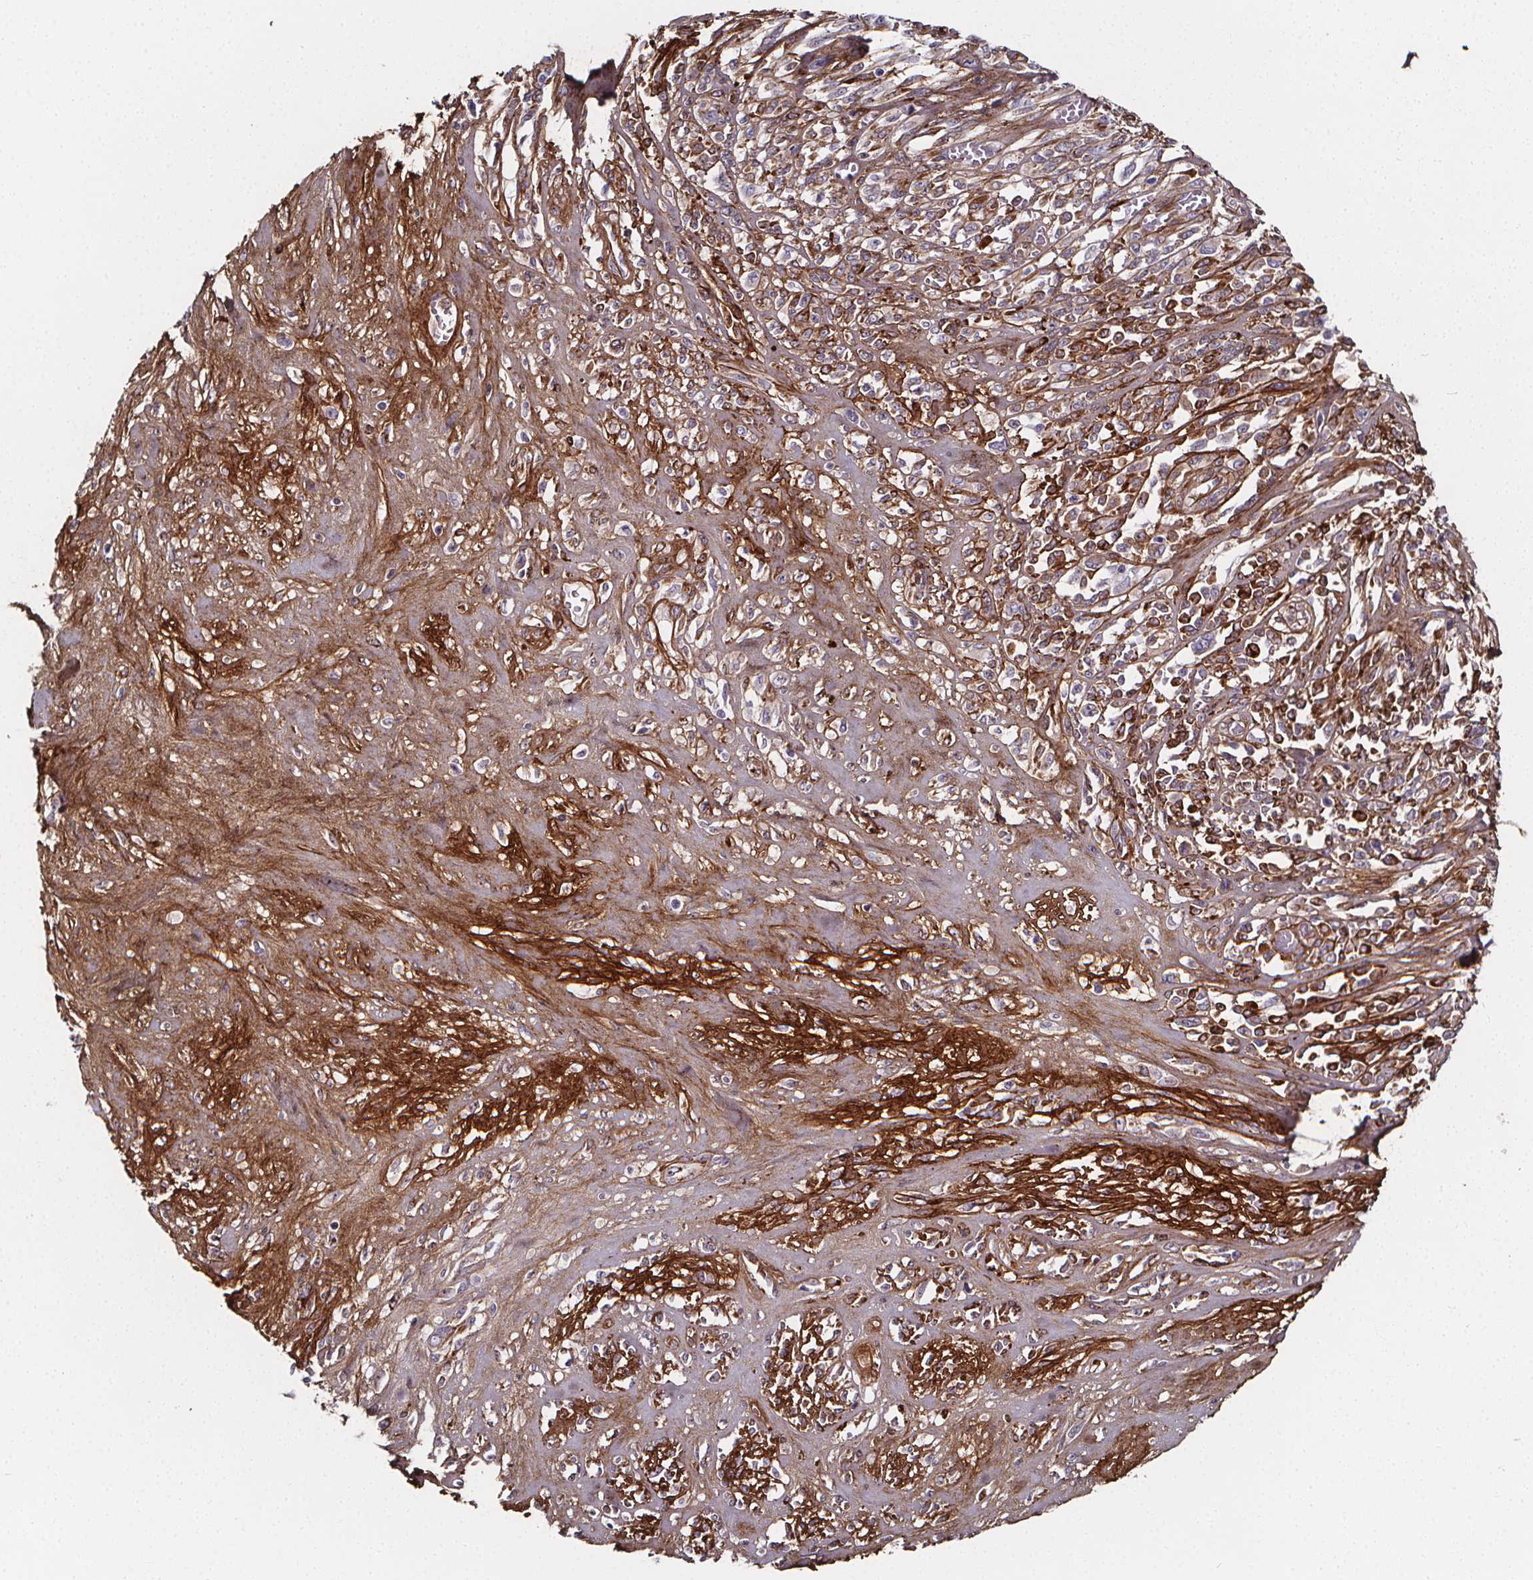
{"staining": {"intensity": "negative", "quantity": "none", "location": "none"}, "tissue": "melanoma", "cell_type": "Tumor cells", "image_type": "cancer", "snomed": [{"axis": "morphology", "description": "Malignant melanoma, NOS"}, {"axis": "topography", "description": "Skin"}], "caption": "Protein analysis of malignant melanoma exhibits no significant positivity in tumor cells.", "gene": "AEBP1", "patient": {"sex": "female", "age": 91}}